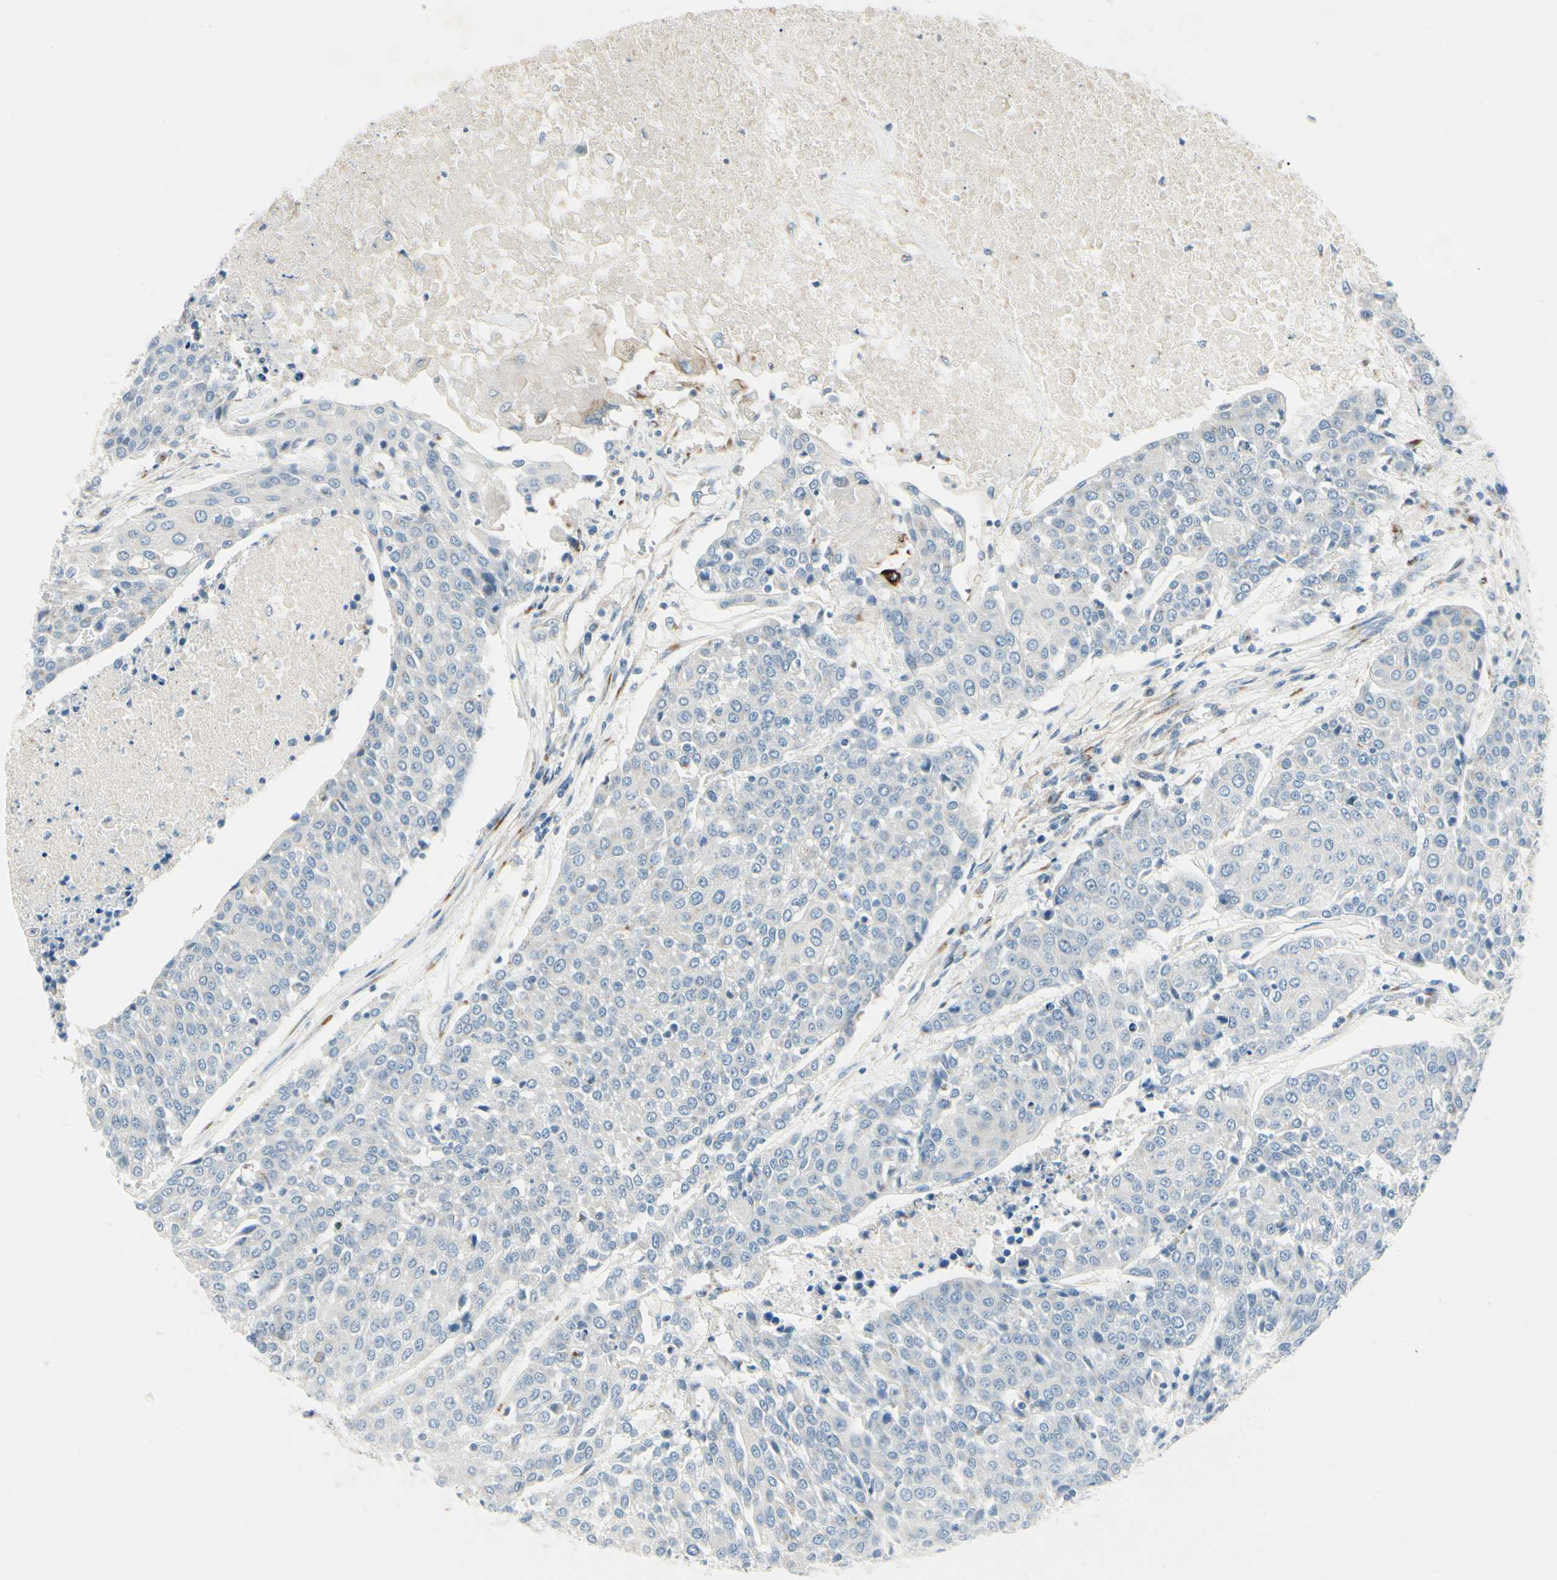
{"staining": {"intensity": "negative", "quantity": "none", "location": "none"}, "tissue": "urothelial cancer", "cell_type": "Tumor cells", "image_type": "cancer", "snomed": [{"axis": "morphology", "description": "Urothelial carcinoma, High grade"}, {"axis": "topography", "description": "Urinary bladder"}], "caption": "Photomicrograph shows no significant protein staining in tumor cells of urothelial carcinoma (high-grade).", "gene": "ABCA3", "patient": {"sex": "female", "age": 85}}